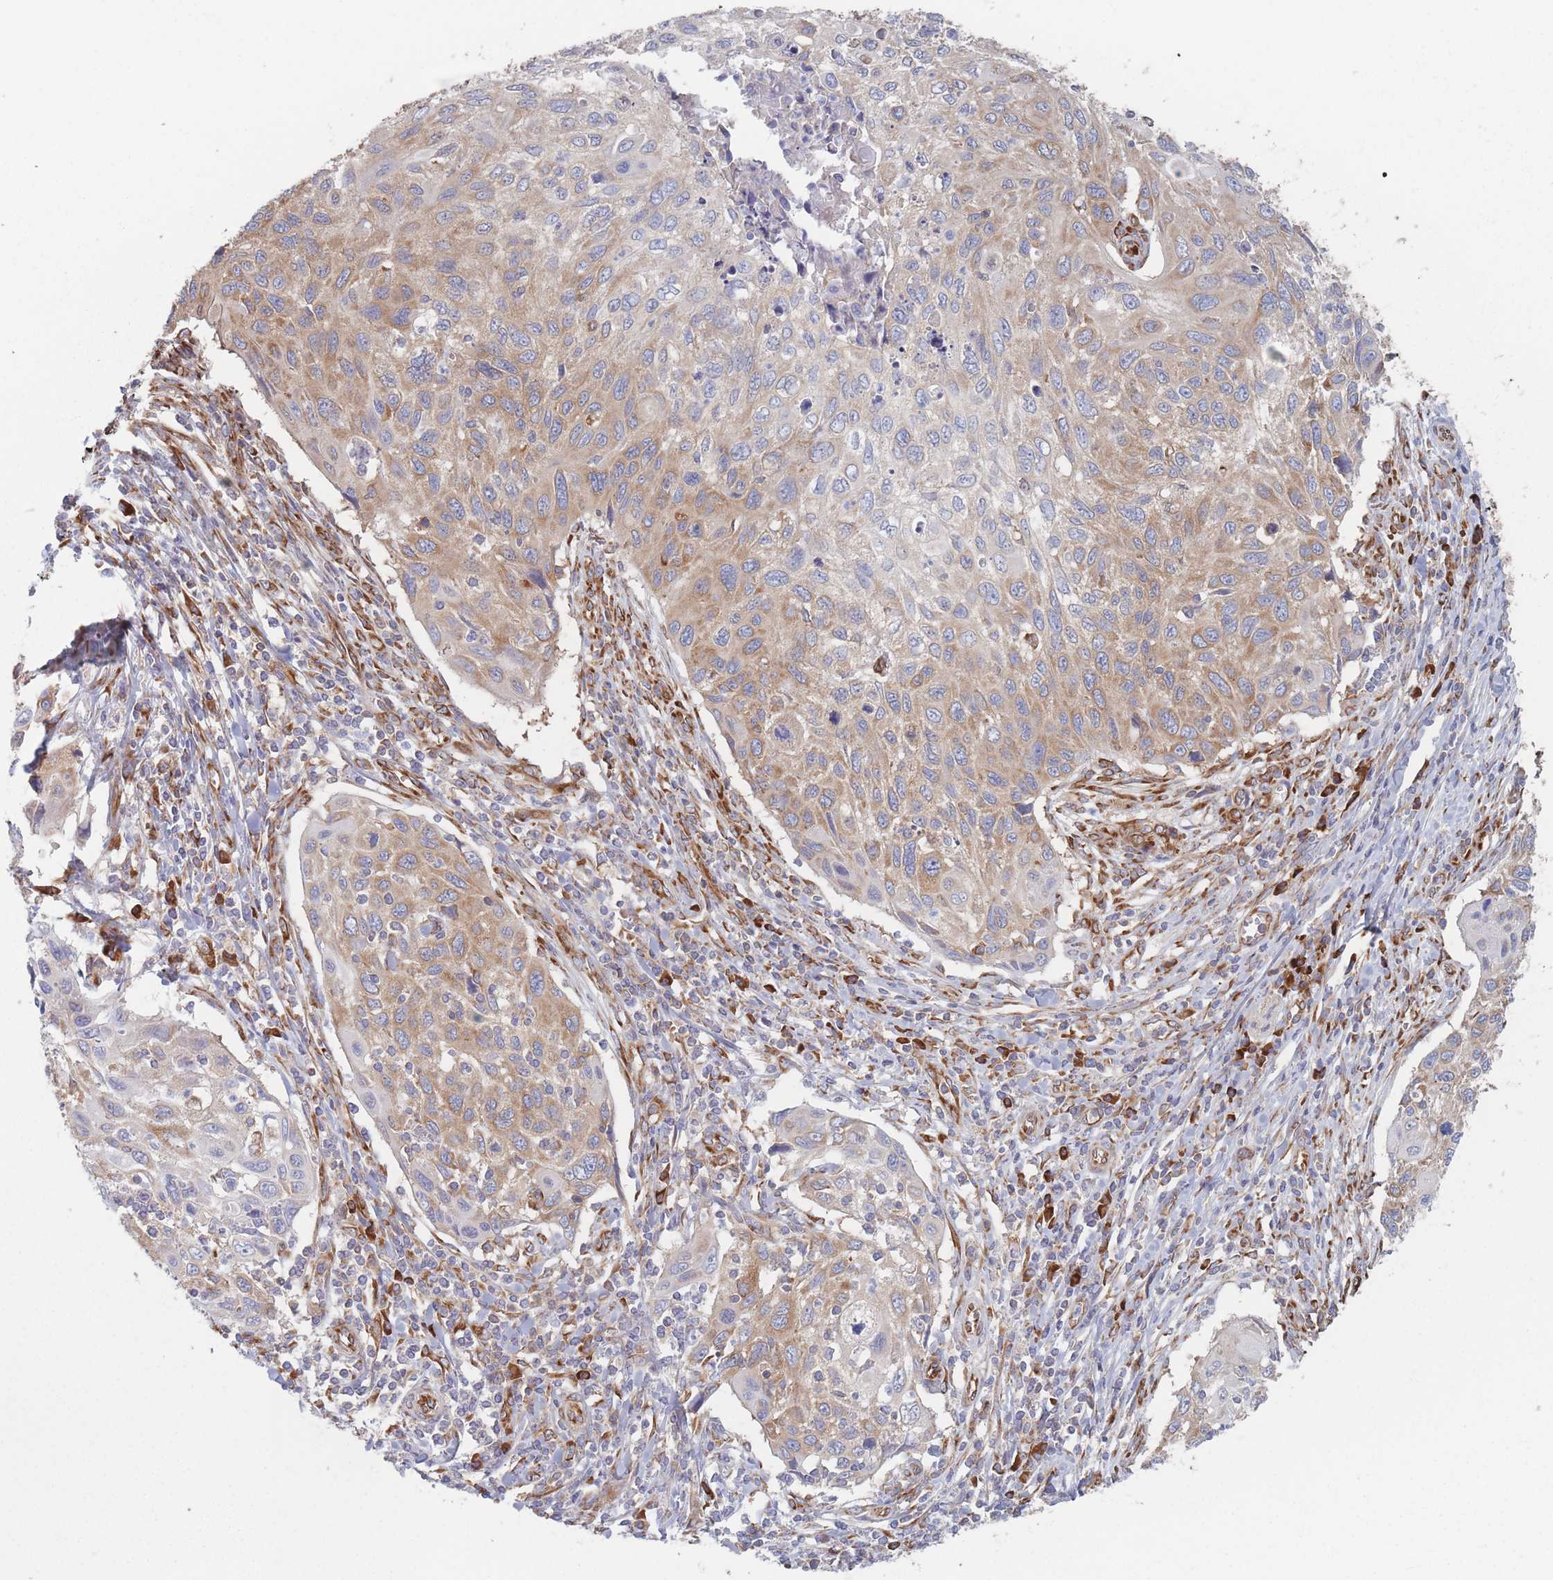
{"staining": {"intensity": "moderate", "quantity": "25%-75%", "location": "cytoplasmic/membranous"}, "tissue": "cervical cancer", "cell_type": "Tumor cells", "image_type": "cancer", "snomed": [{"axis": "morphology", "description": "Squamous cell carcinoma, NOS"}, {"axis": "topography", "description": "Cervix"}], "caption": "Cervical cancer was stained to show a protein in brown. There is medium levels of moderate cytoplasmic/membranous staining in approximately 25%-75% of tumor cells.", "gene": "EEF1B2", "patient": {"sex": "female", "age": 70}}